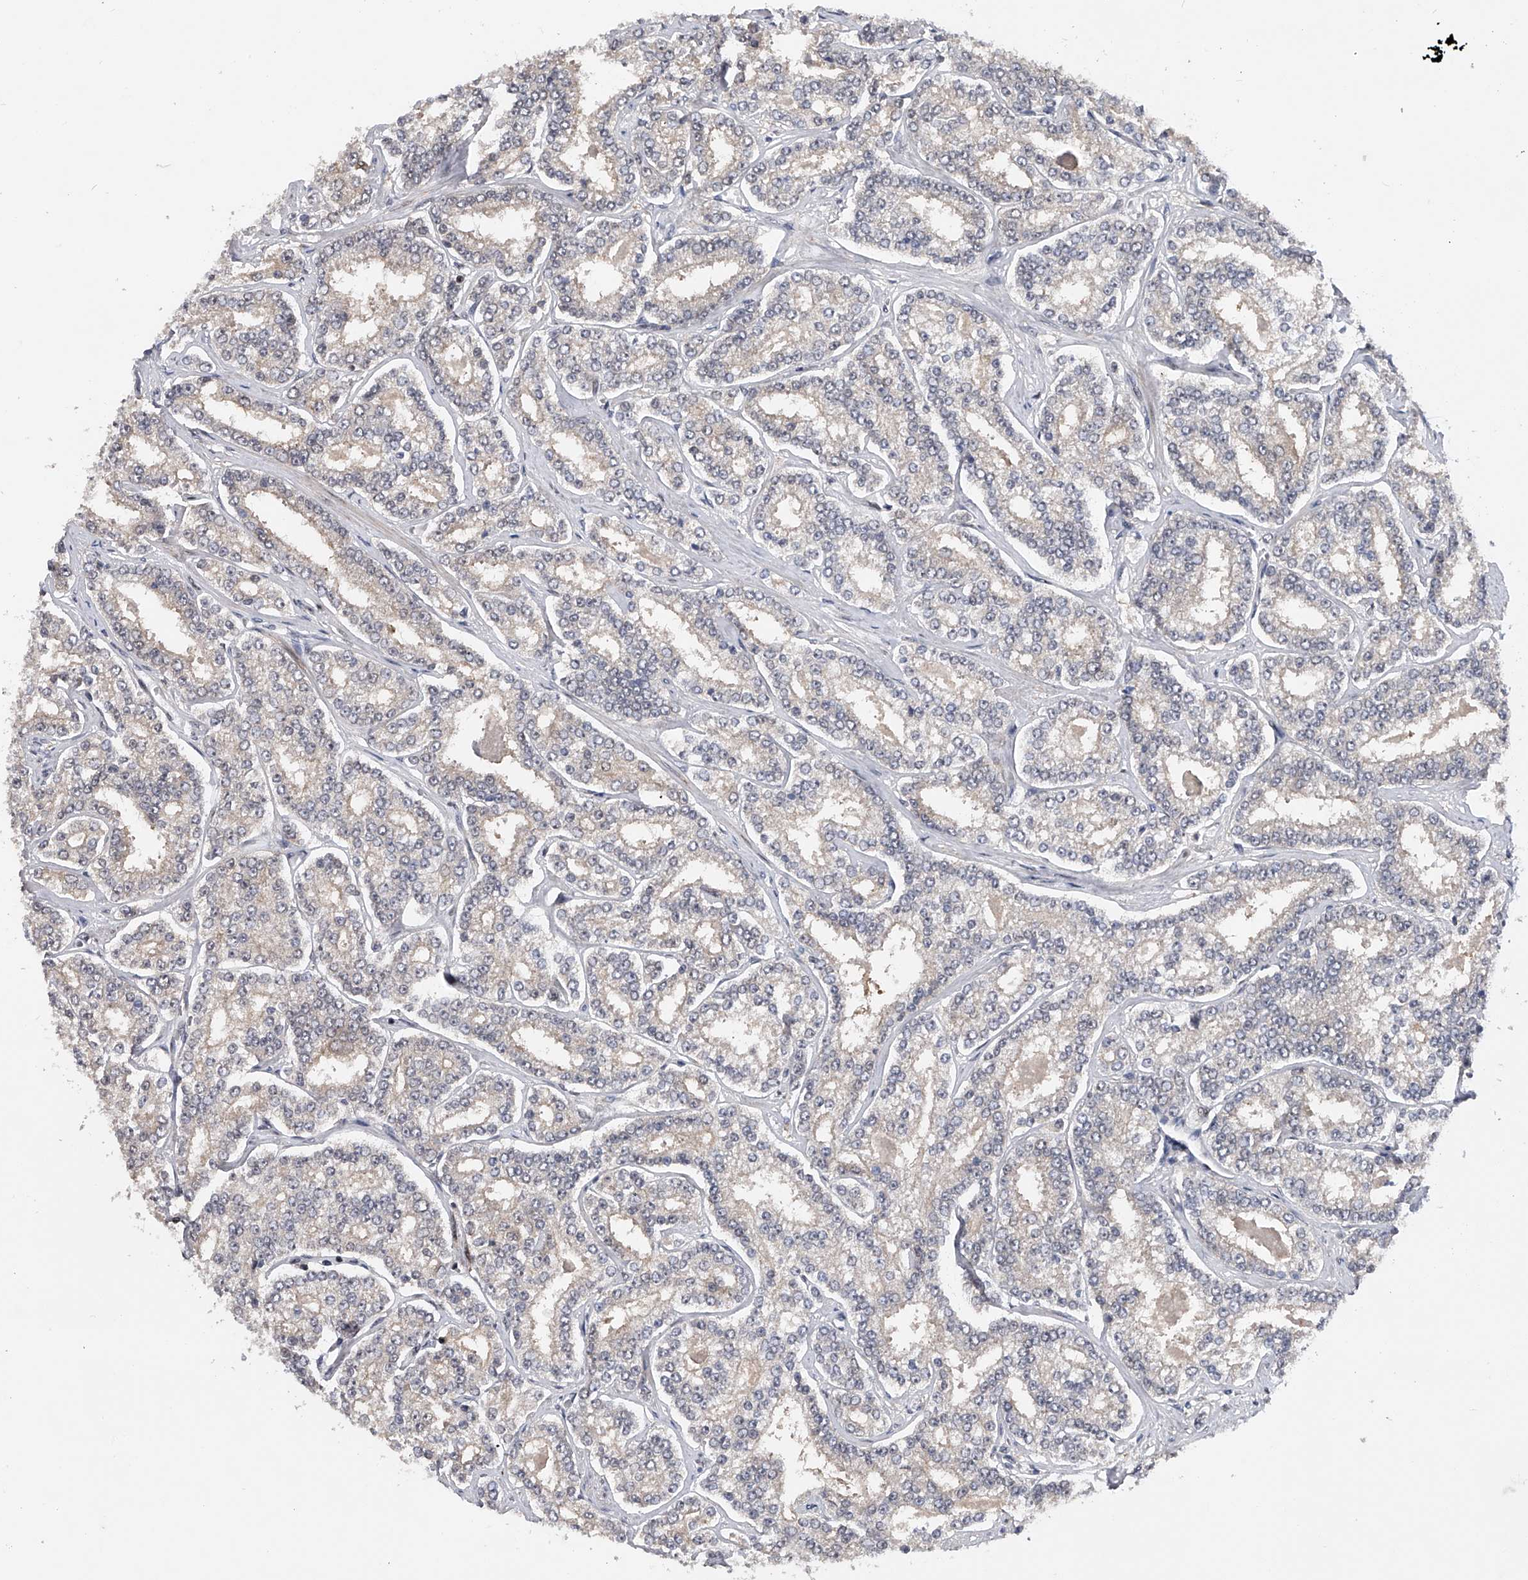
{"staining": {"intensity": "negative", "quantity": "none", "location": "none"}, "tissue": "prostate cancer", "cell_type": "Tumor cells", "image_type": "cancer", "snomed": [{"axis": "morphology", "description": "Normal tissue, NOS"}, {"axis": "morphology", "description": "Adenocarcinoma, High grade"}, {"axis": "topography", "description": "Prostate"}], "caption": "Adenocarcinoma (high-grade) (prostate) stained for a protein using immunohistochemistry reveals no staining tumor cells.", "gene": "RWDD2A", "patient": {"sex": "male", "age": 83}}